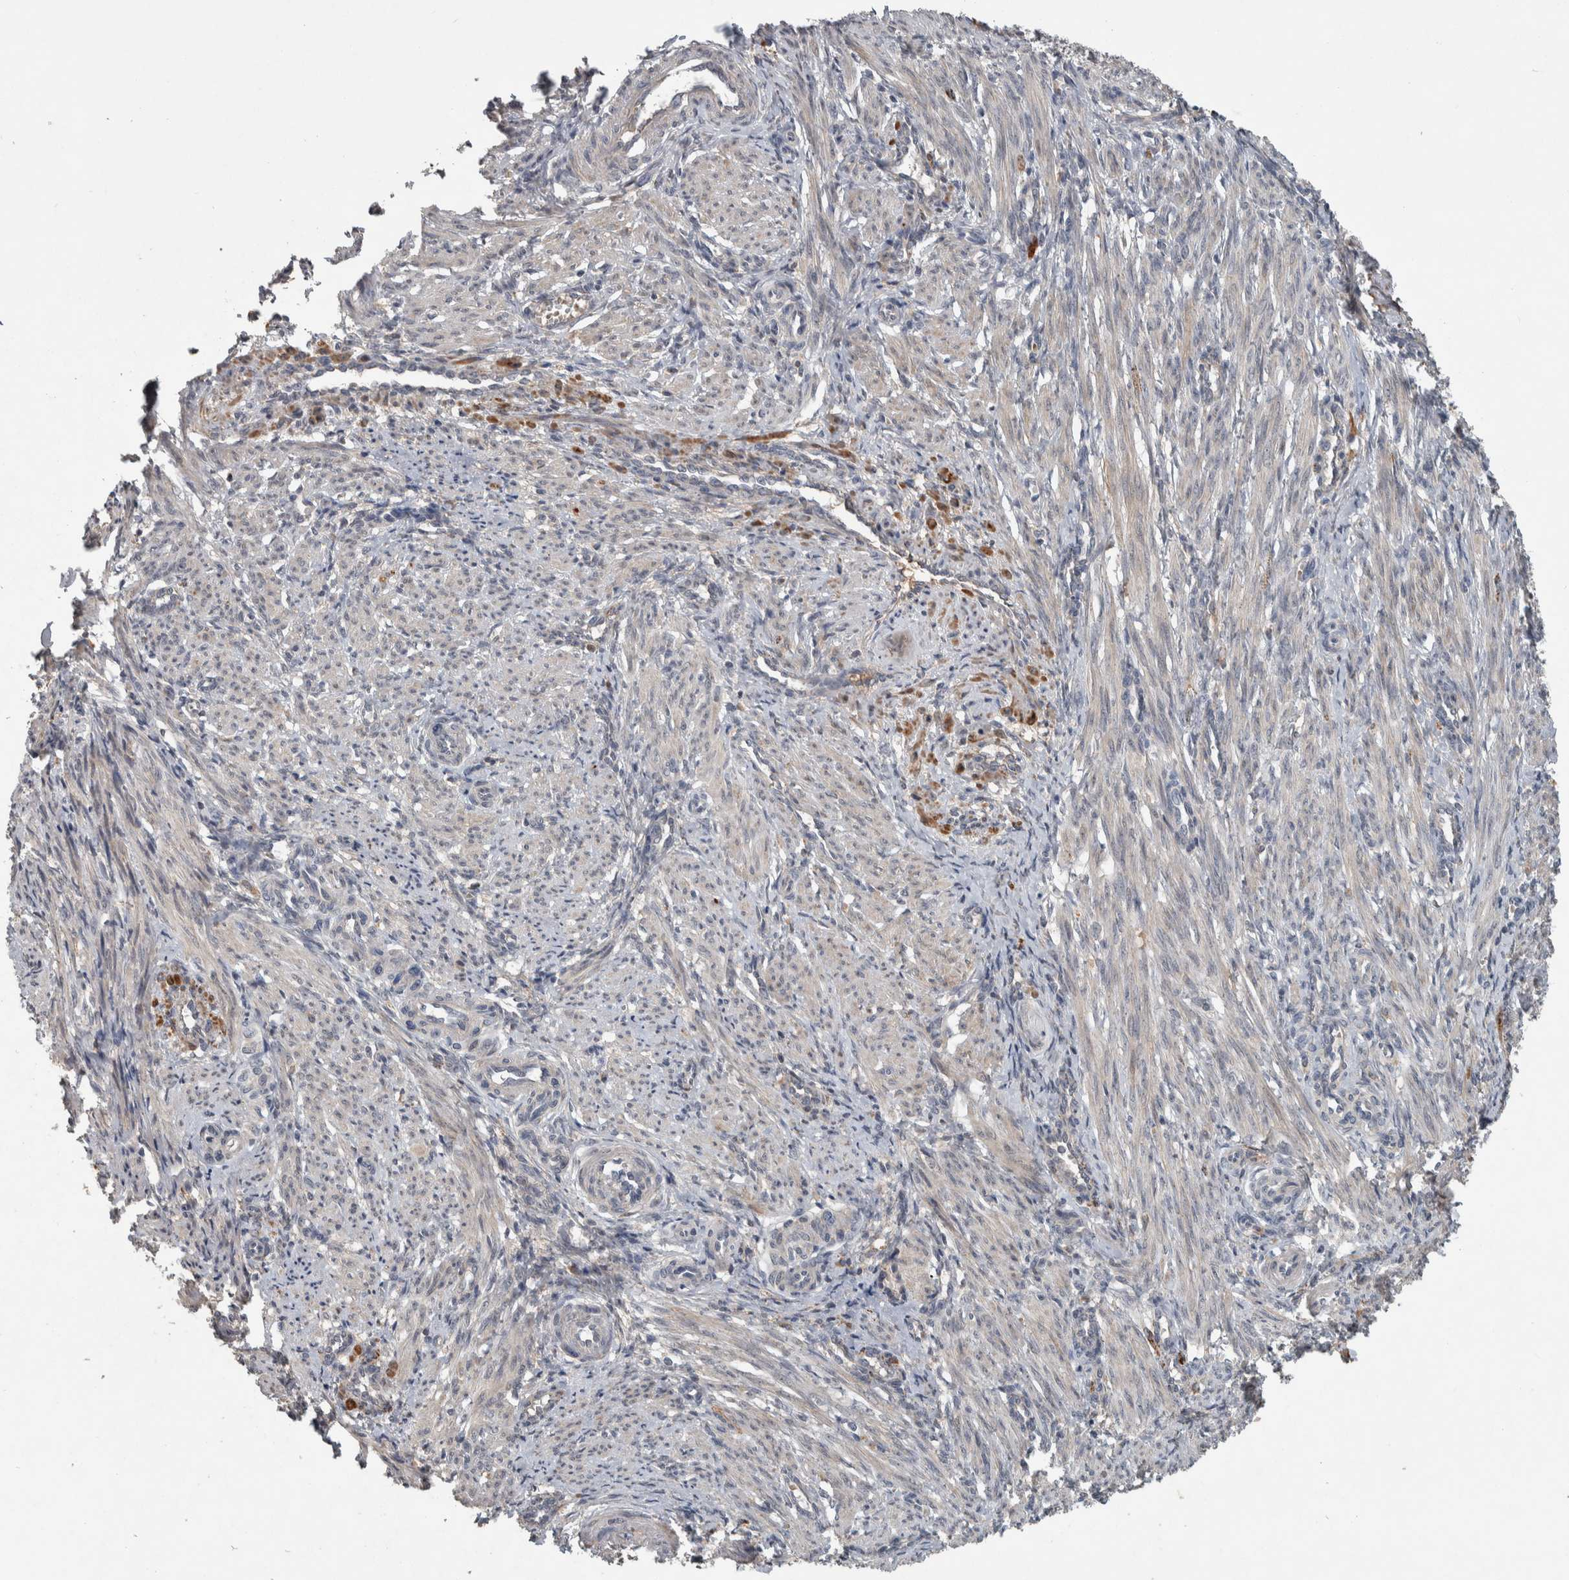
{"staining": {"intensity": "moderate", "quantity": "25%-75%", "location": "cytoplasmic/membranous"}, "tissue": "smooth muscle", "cell_type": "Smooth muscle cells", "image_type": "normal", "snomed": [{"axis": "morphology", "description": "Normal tissue, NOS"}, {"axis": "topography", "description": "Endometrium"}], "caption": "Immunohistochemical staining of benign smooth muscle displays 25%-75% levels of moderate cytoplasmic/membranous protein staining in about 25%-75% of smooth muscle cells.", "gene": "CHRM3", "patient": {"sex": "female", "age": 33}}